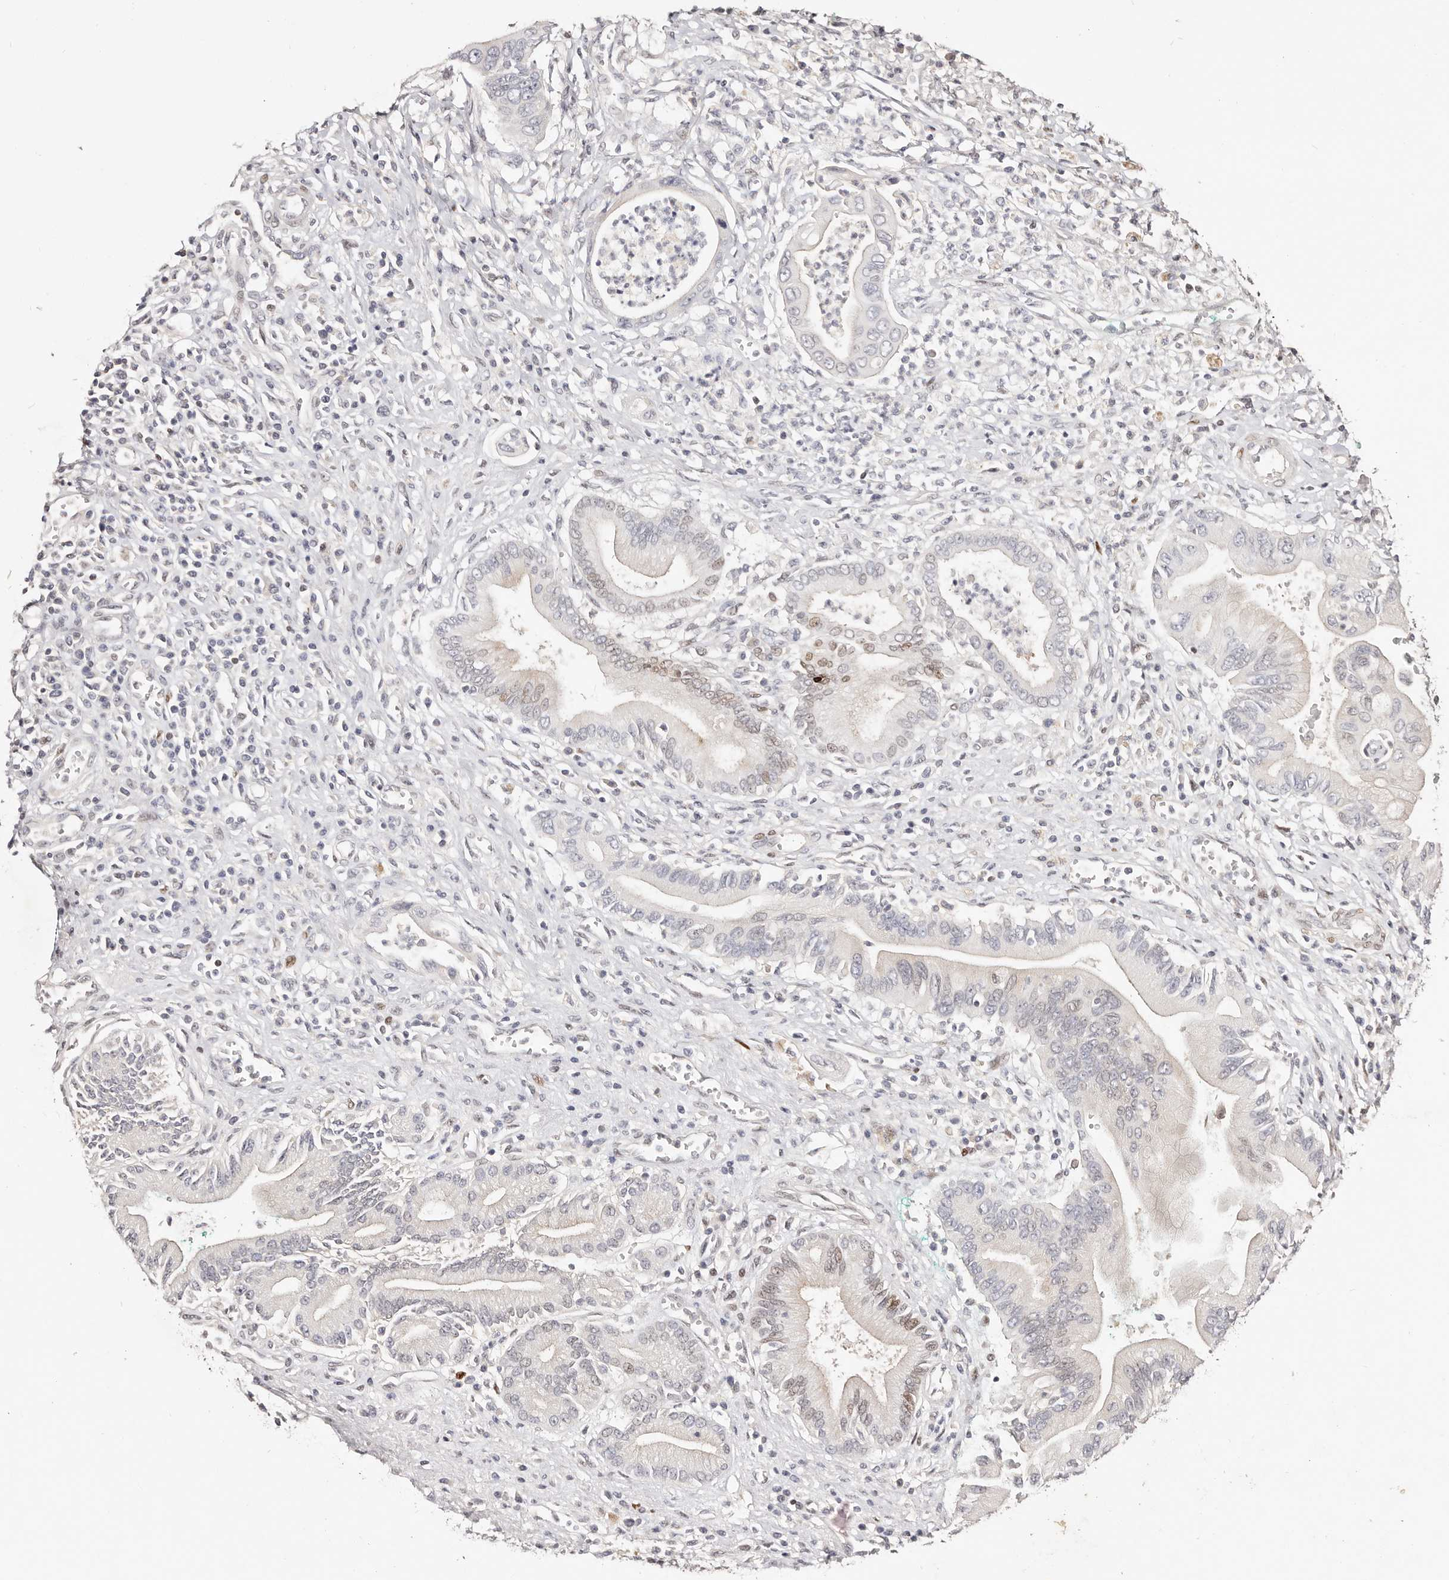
{"staining": {"intensity": "weak", "quantity": "<25%", "location": "nuclear"}, "tissue": "pancreatic cancer", "cell_type": "Tumor cells", "image_type": "cancer", "snomed": [{"axis": "morphology", "description": "Adenocarcinoma, NOS"}, {"axis": "topography", "description": "Pancreas"}], "caption": "Immunohistochemistry (IHC) of adenocarcinoma (pancreatic) displays no expression in tumor cells. (Brightfield microscopy of DAB (3,3'-diaminobenzidine) immunohistochemistry (IHC) at high magnification).", "gene": "IQGAP3", "patient": {"sex": "male", "age": 78}}